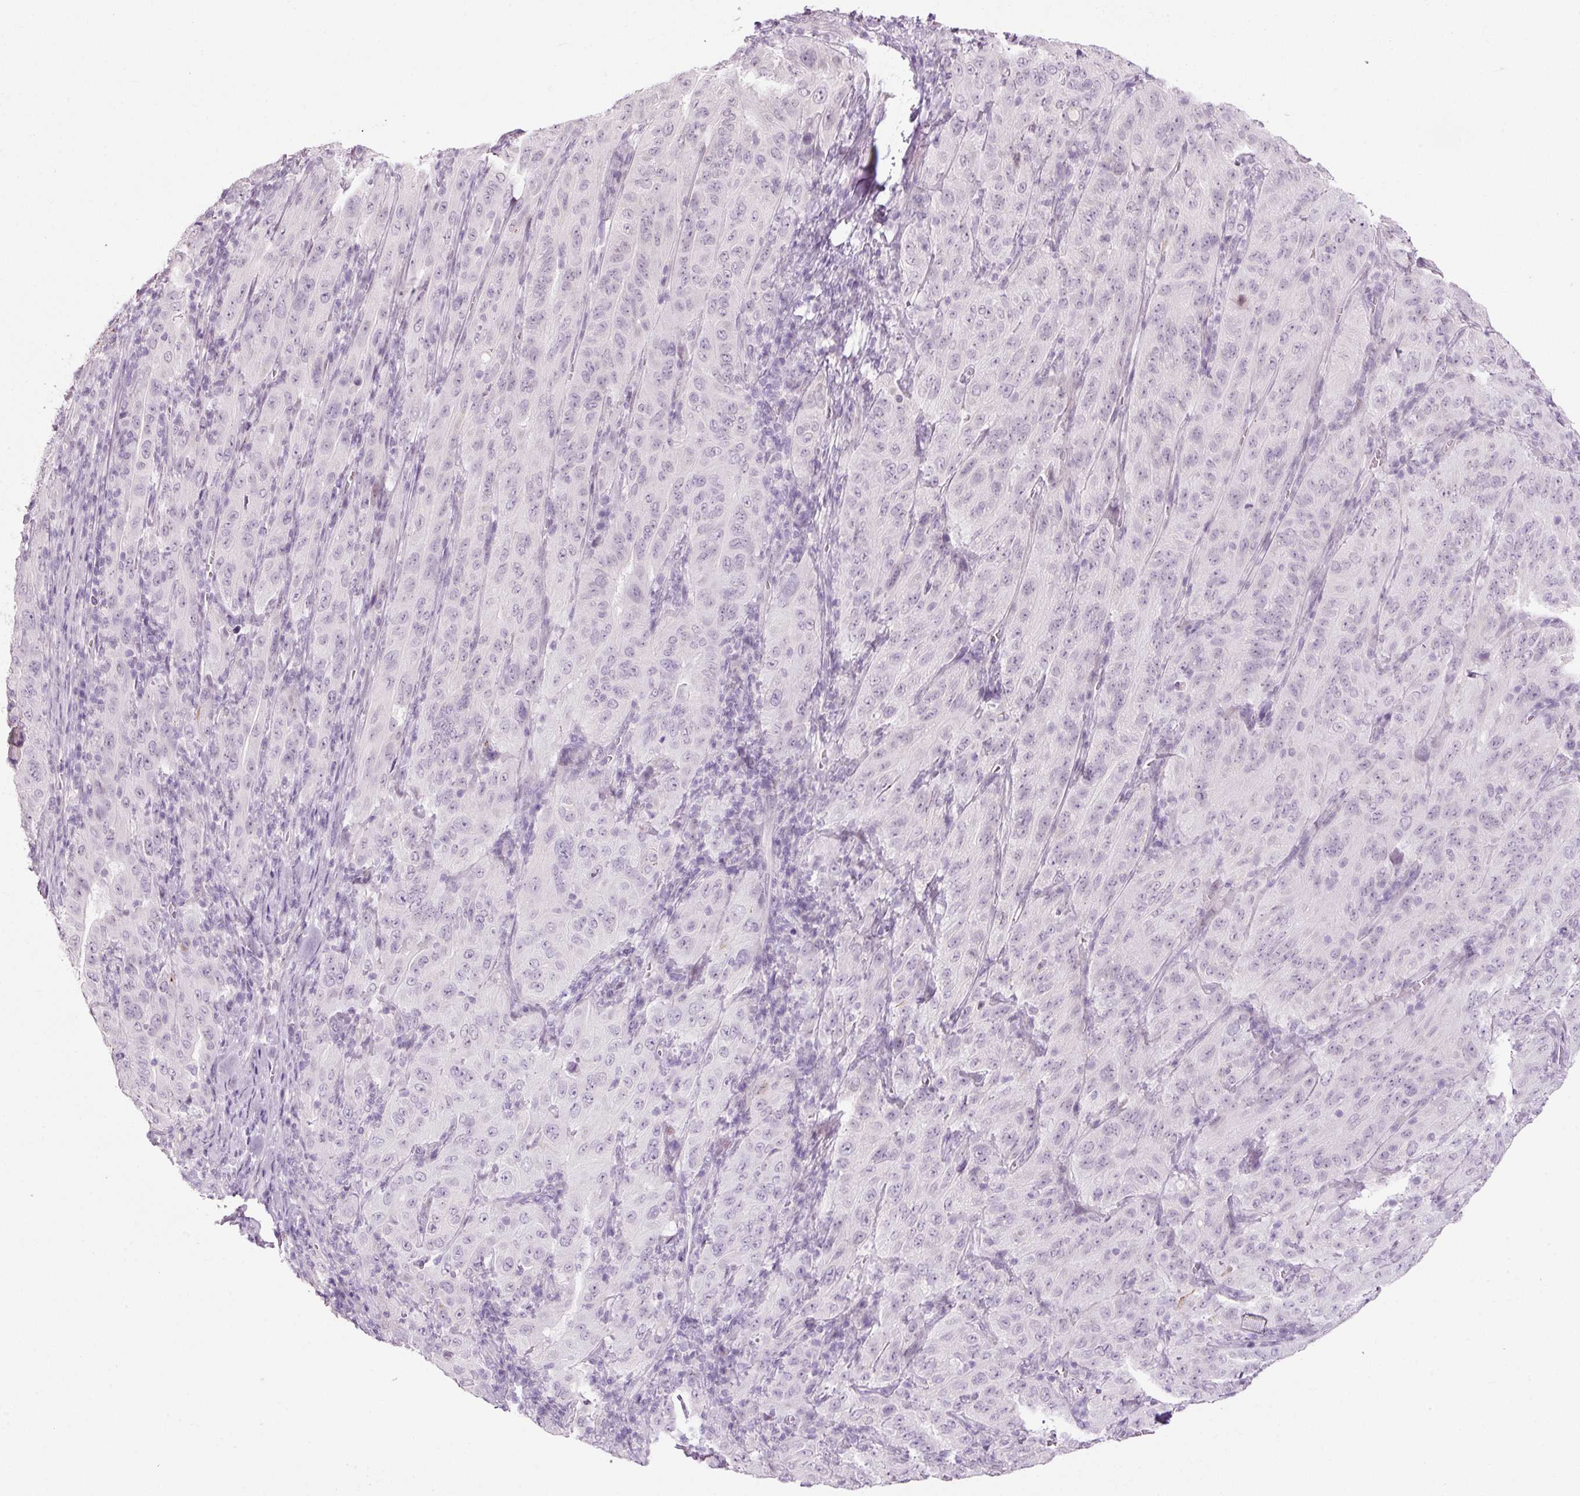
{"staining": {"intensity": "negative", "quantity": "none", "location": "none"}, "tissue": "pancreatic cancer", "cell_type": "Tumor cells", "image_type": "cancer", "snomed": [{"axis": "morphology", "description": "Adenocarcinoma, NOS"}, {"axis": "topography", "description": "Pancreas"}], "caption": "Photomicrograph shows no significant protein staining in tumor cells of adenocarcinoma (pancreatic). (Brightfield microscopy of DAB IHC at high magnification).", "gene": "ANKRD20A1", "patient": {"sex": "male", "age": 63}}